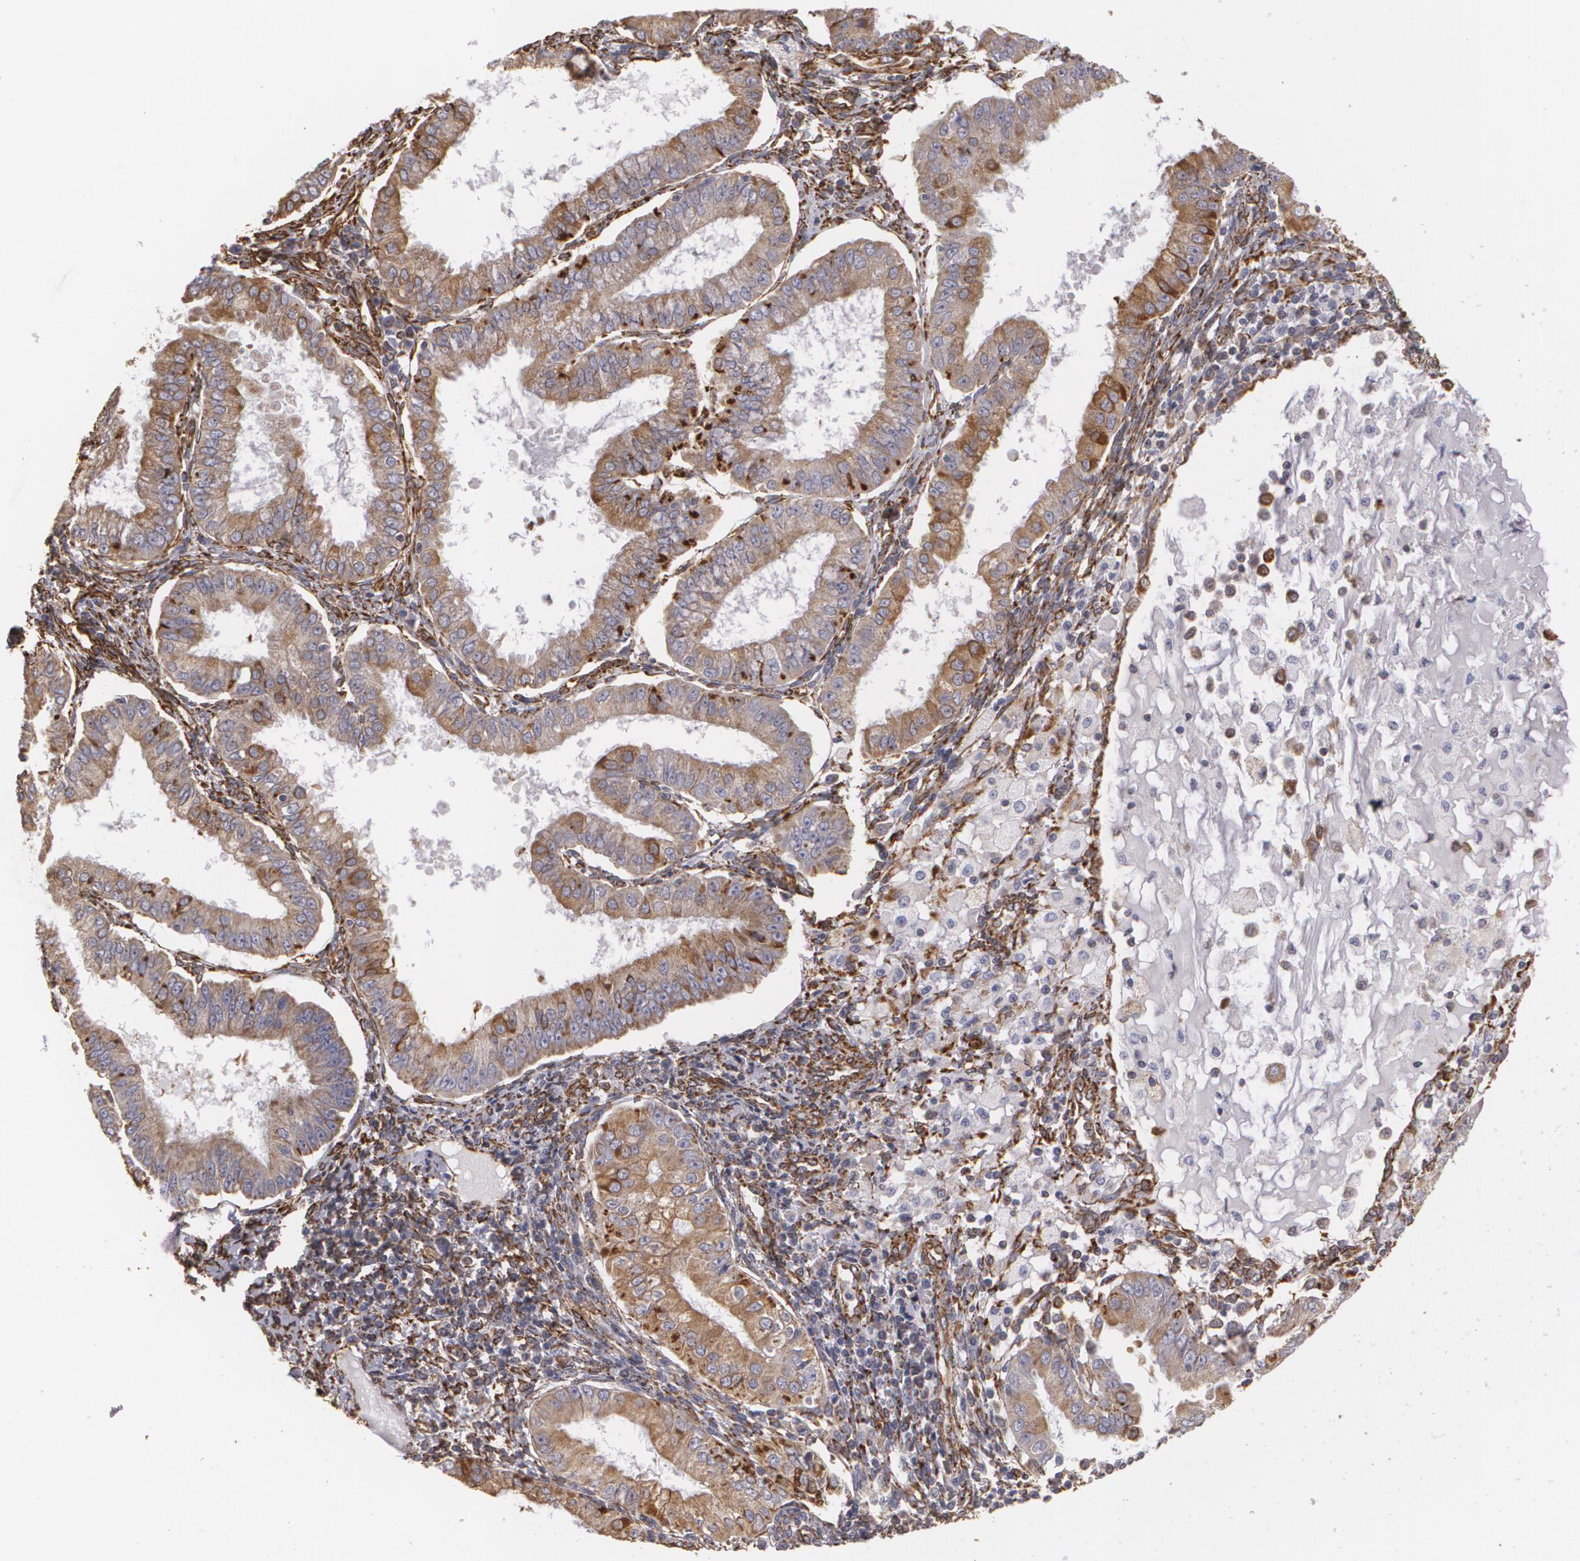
{"staining": {"intensity": "moderate", "quantity": ">75%", "location": "cytoplasmic/membranous"}, "tissue": "endometrial cancer", "cell_type": "Tumor cells", "image_type": "cancer", "snomed": [{"axis": "morphology", "description": "Adenocarcinoma, NOS"}, {"axis": "topography", "description": "Endometrium"}], "caption": "IHC photomicrograph of endometrial cancer stained for a protein (brown), which reveals medium levels of moderate cytoplasmic/membranous staining in approximately >75% of tumor cells.", "gene": "CYB5R3", "patient": {"sex": "female", "age": 76}}